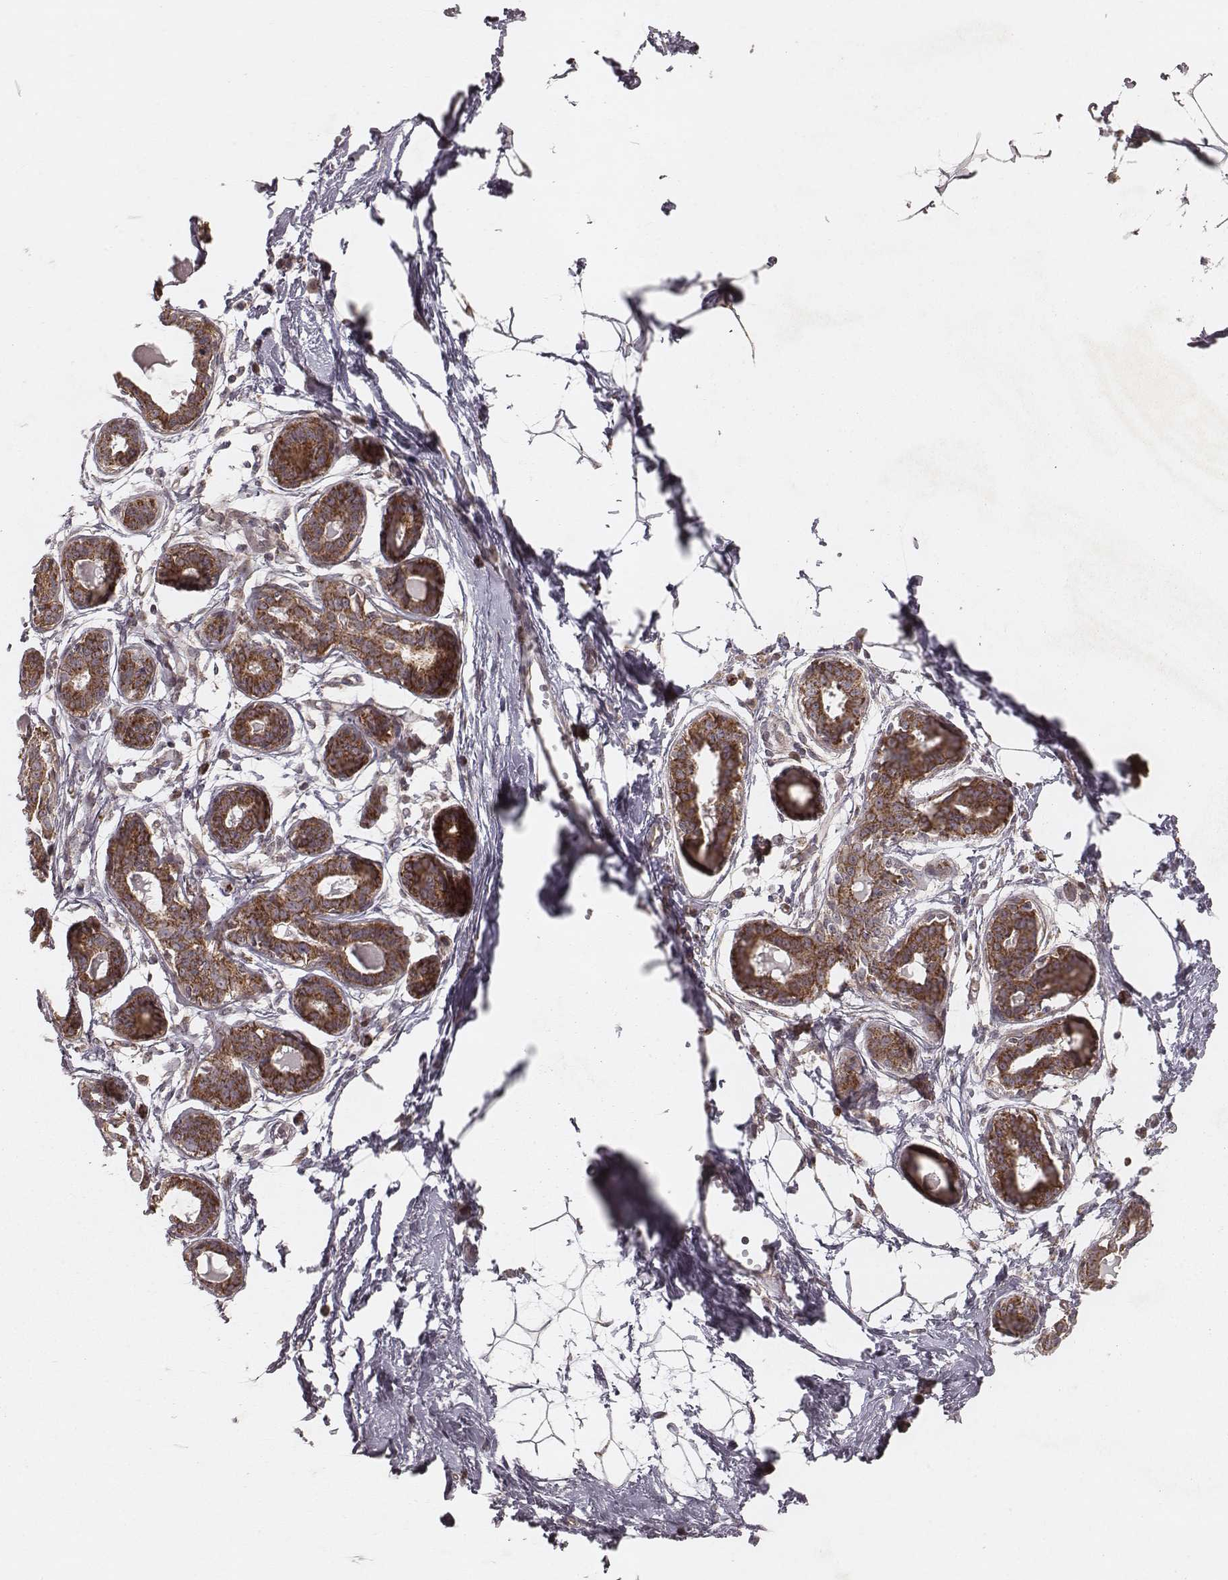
{"staining": {"intensity": "weak", "quantity": ">75%", "location": "cytoplasmic/membranous"}, "tissue": "breast", "cell_type": "Adipocytes", "image_type": "normal", "snomed": [{"axis": "morphology", "description": "Normal tissue, NOS"}, {"axis": "topography", "description": "Breast"}], "caption": "The immunohistochemical stain highlights weak cytoplasmic/membranous positivity in adipocytes of benign breast.", "gene": "NDUFA7", "patient": {"sex": "female", "age": 45}}